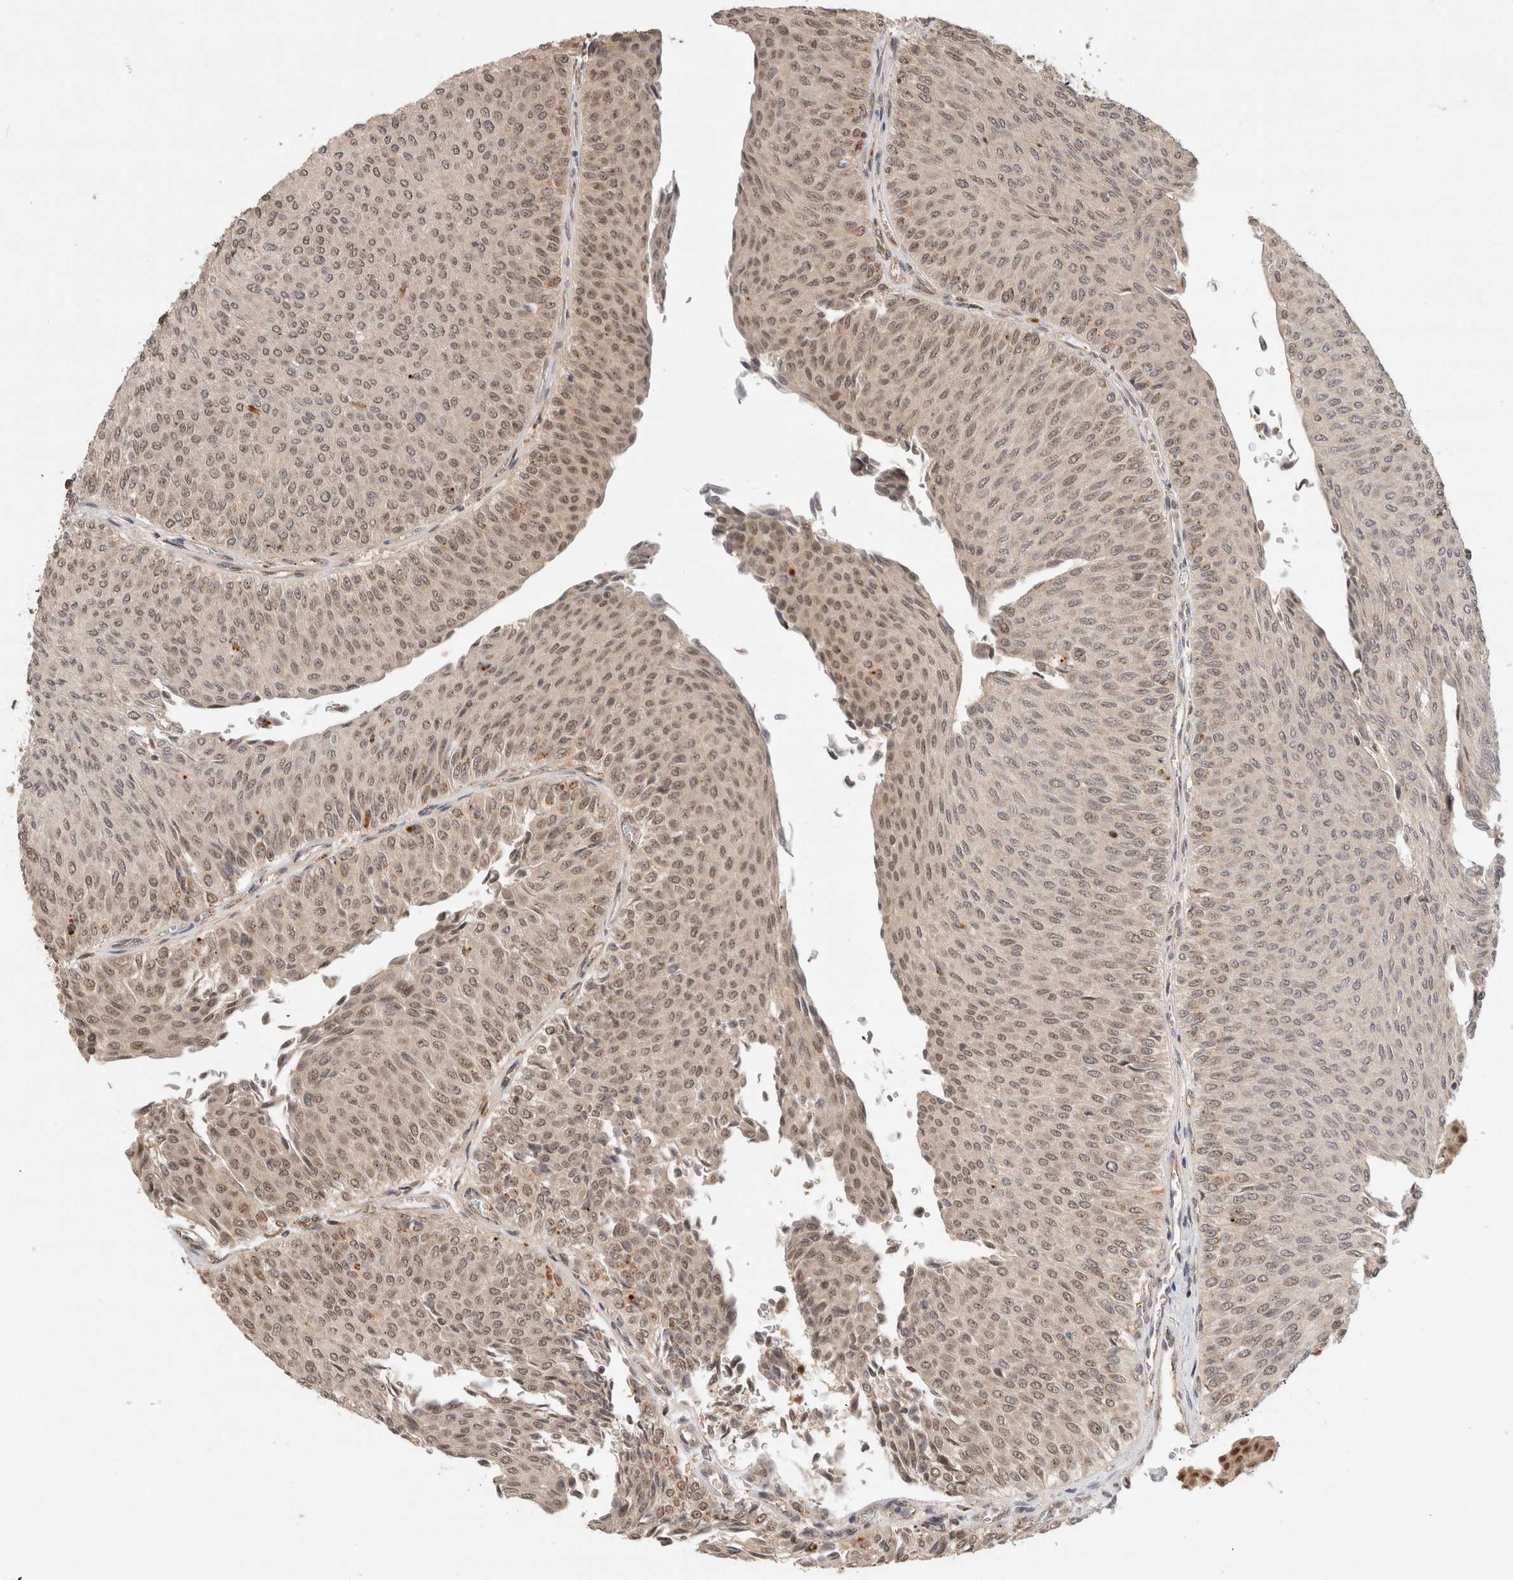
{"staining": {"intensity": "weak", "quantity": ">75%", "location": "nuclear"}, "tissue": "urothelial cancer", "cell_type": "Tumor cells", "image_type": "cancer", "snomed": [{"axis": "morphology", "description": "Urothelial carcinoma, Low grade"}, {"axis": "topography", "description": "Urinary bladder"}], "caption": "Low-grade urothelial carcinoma stained for a protein (brown) shows weak nuclear positive positivity in about >75% of tumor cells.", "gene": "MPHOSPH6", "patient": {"sex": "male", "age": 78}}